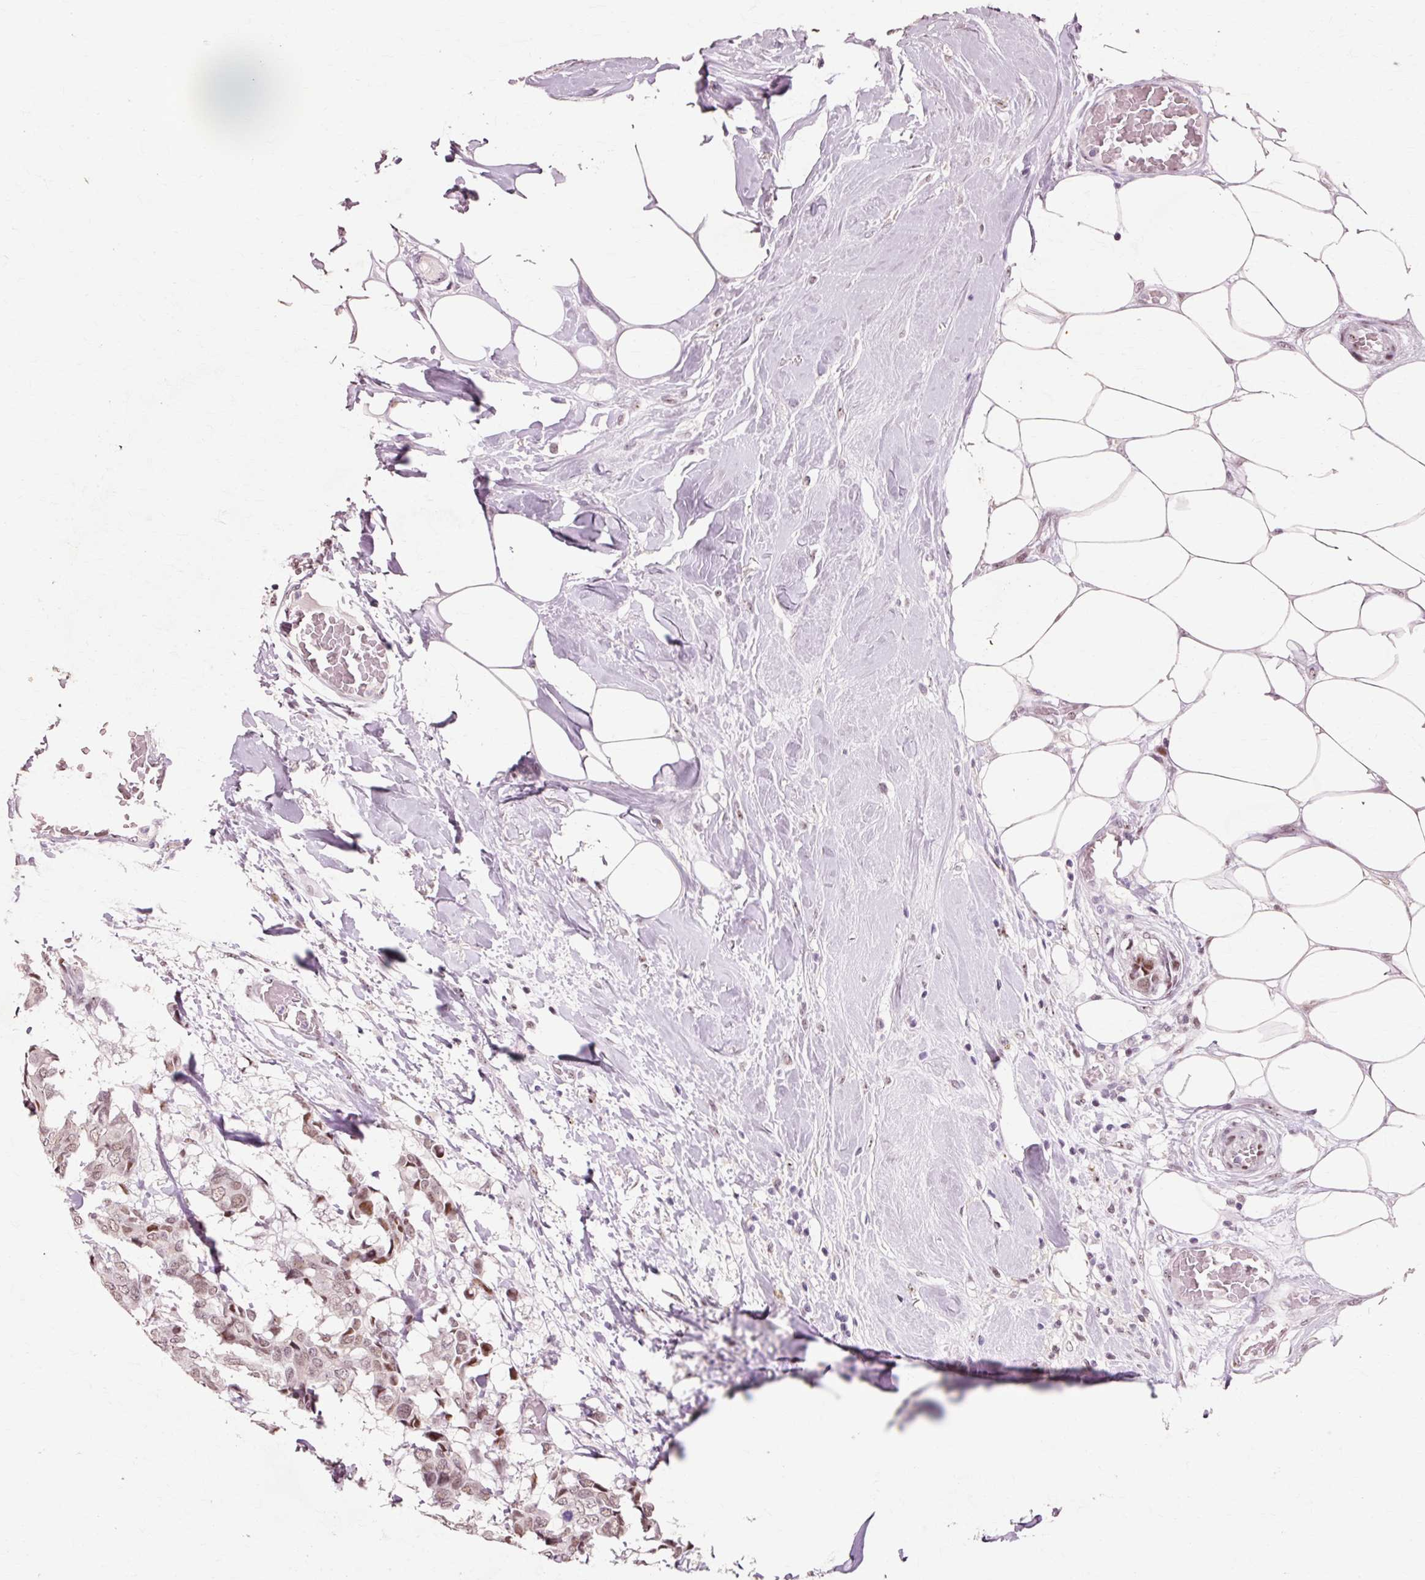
{"staining": {"intensity": "moderate", "quantity": "<25%", "location": "nuclear"}, "tissue": "breast cancer", "cell_type": "Tumor cells", "image_type": "cancer", "snomed": [{"axis": "morphology", "description": "Duct carcinoma"}, {"axis": "topography", "description": "Breast"}], "caption": "Human intraductal carcinoma (breast) stained with a protein marker shows moderate staining in tumor cells.", "gene": "MACROD2", "patient": {"sex": "female", "age": 75}}